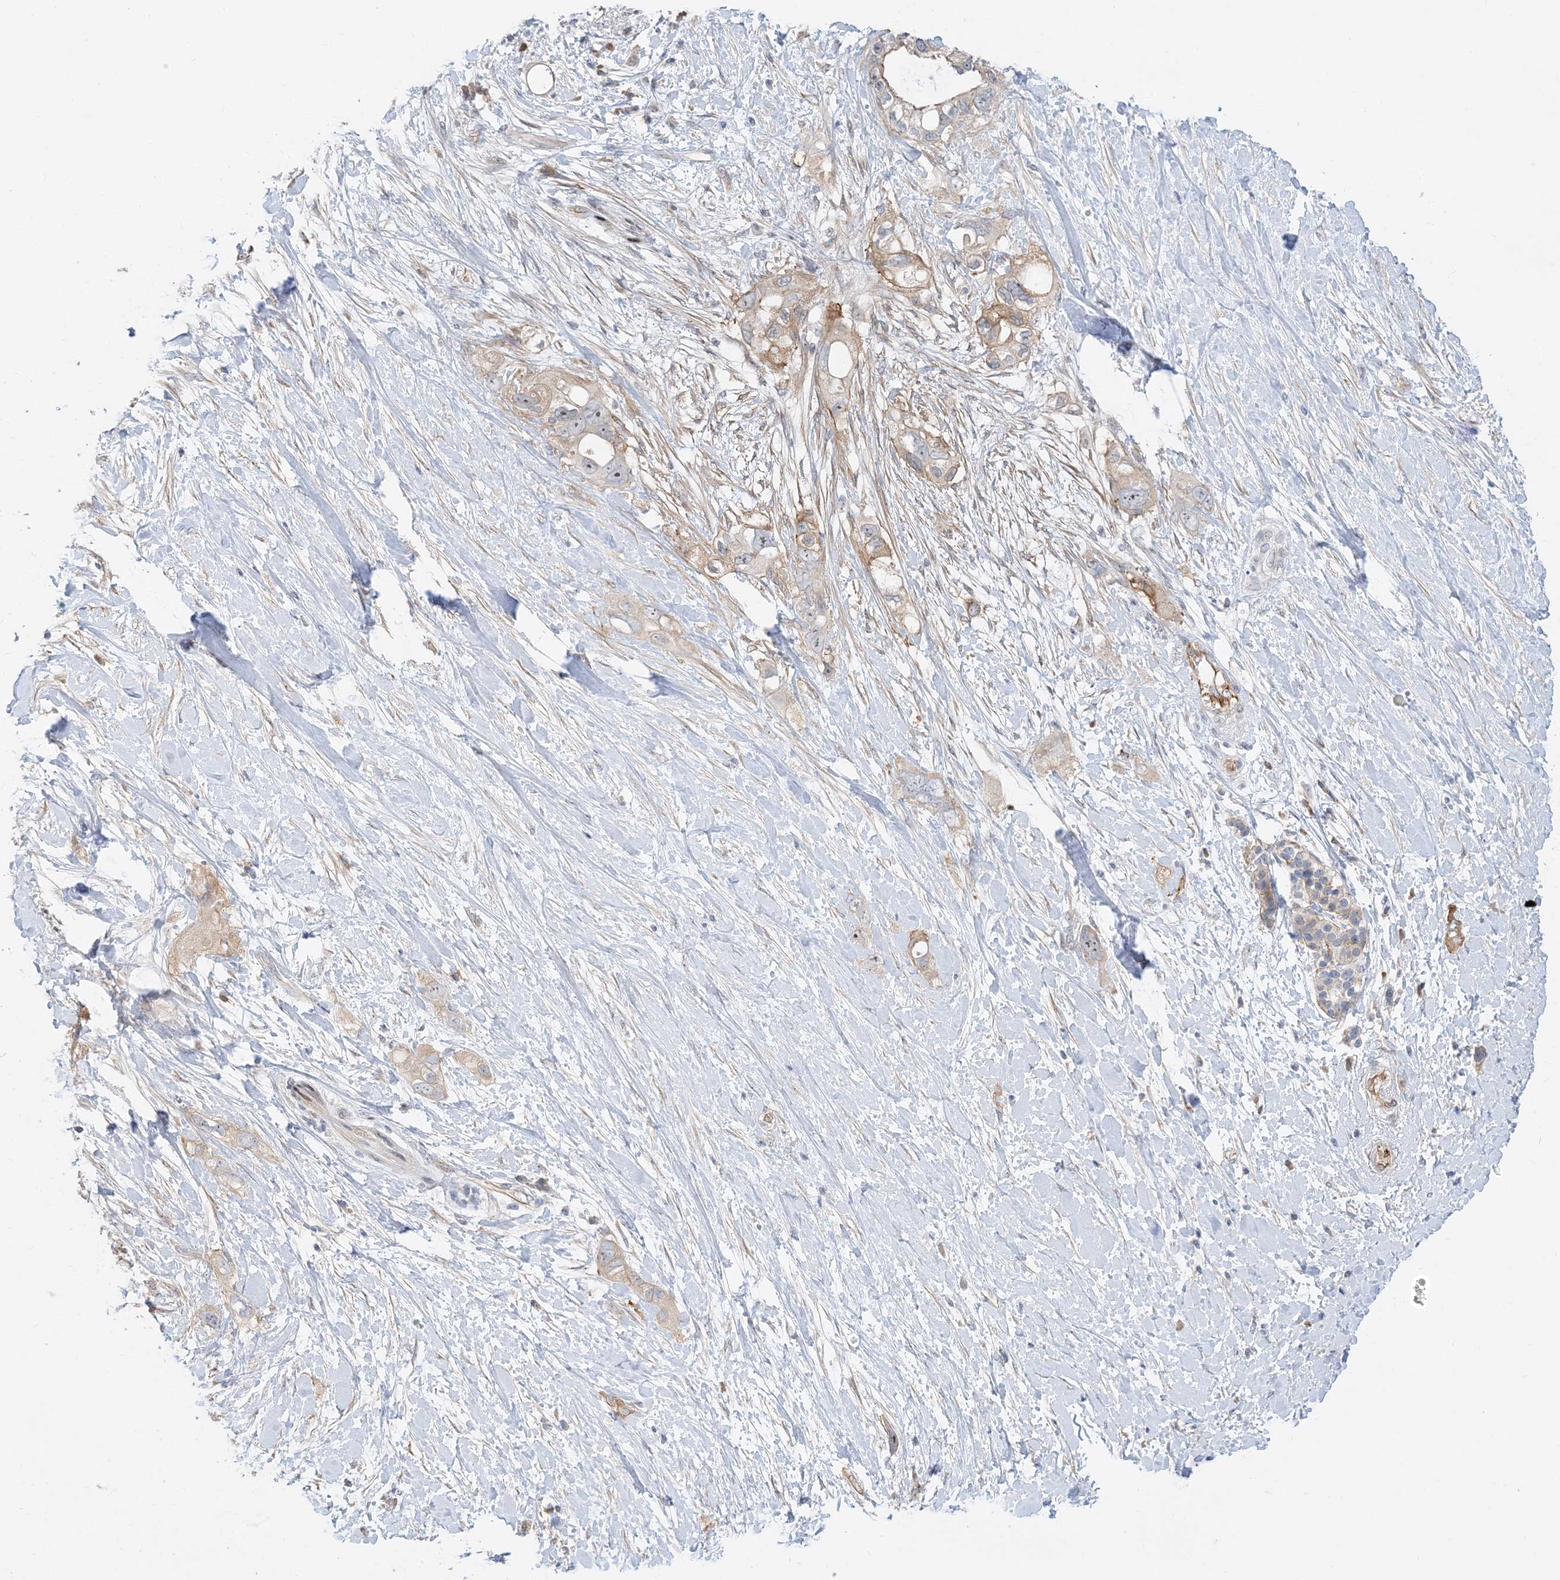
{"staining": {"intensity": "moderate", "quantity": ">75%", "location": "cytoplasmic/membranous"}, "tissue": "pancreatic cancer", "cell_type": "Tumor cells", "image_type": "cancer", "snomed": [{"axis": "morphology", "description": "Adenocarcinoma, NOS"}, {"axis": "topography", "description": "Pancreas"}], "caption": "Moderate cytoplasmic/membranous positivity is identified in about >75% of tumor cells in pancreatic cancer. (IHC, brightfield microscopy, high magnification).", "gene": "IL36B", "patient": {"sex": "female", "age": 56}}